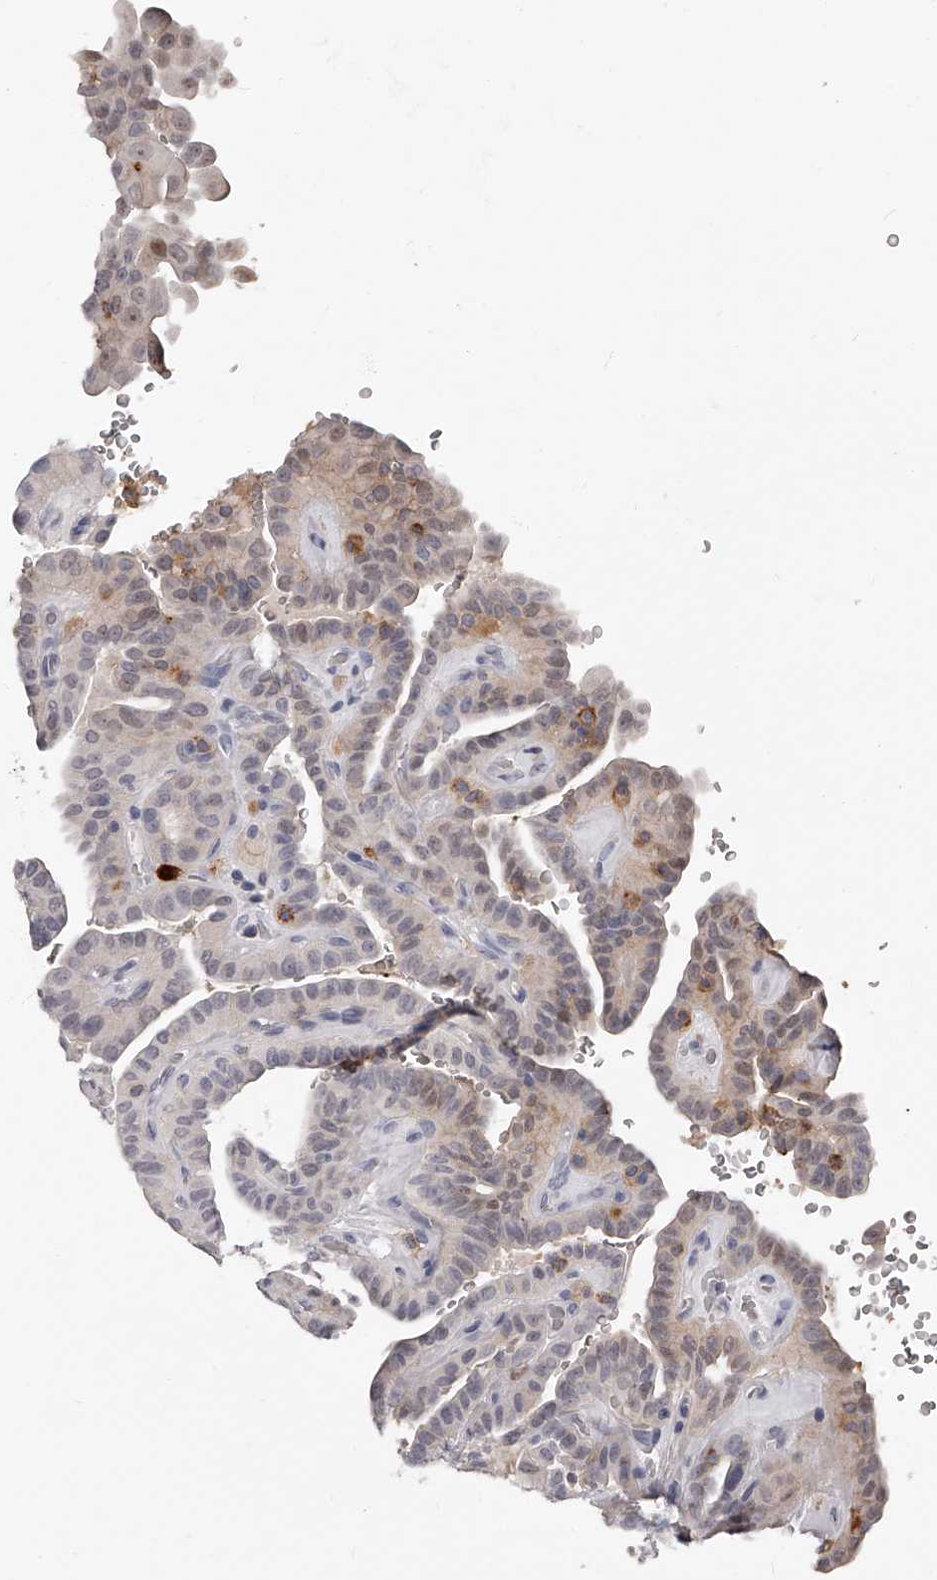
{"staining": {"intensity": "weak", "quantity": "<25%", "location": "cytoplasmic/membranous"}, "tissue": "thyroid cancer", "cell_type": "Tumor cells", "image_type": "cancer", "snomed": [{"axis": "morphology", "description": "Papillary adenocarcinoma, NOS"}, {"axis": "topography", "description": "Thyroid gland"}], "caption": "Image shows no protein expression in tumor cells of thyroid cancer (papillary adenocarcinoma) tissue.", "gene": "PACSIN1", "patient": {"sex": "male", "age": 77}}